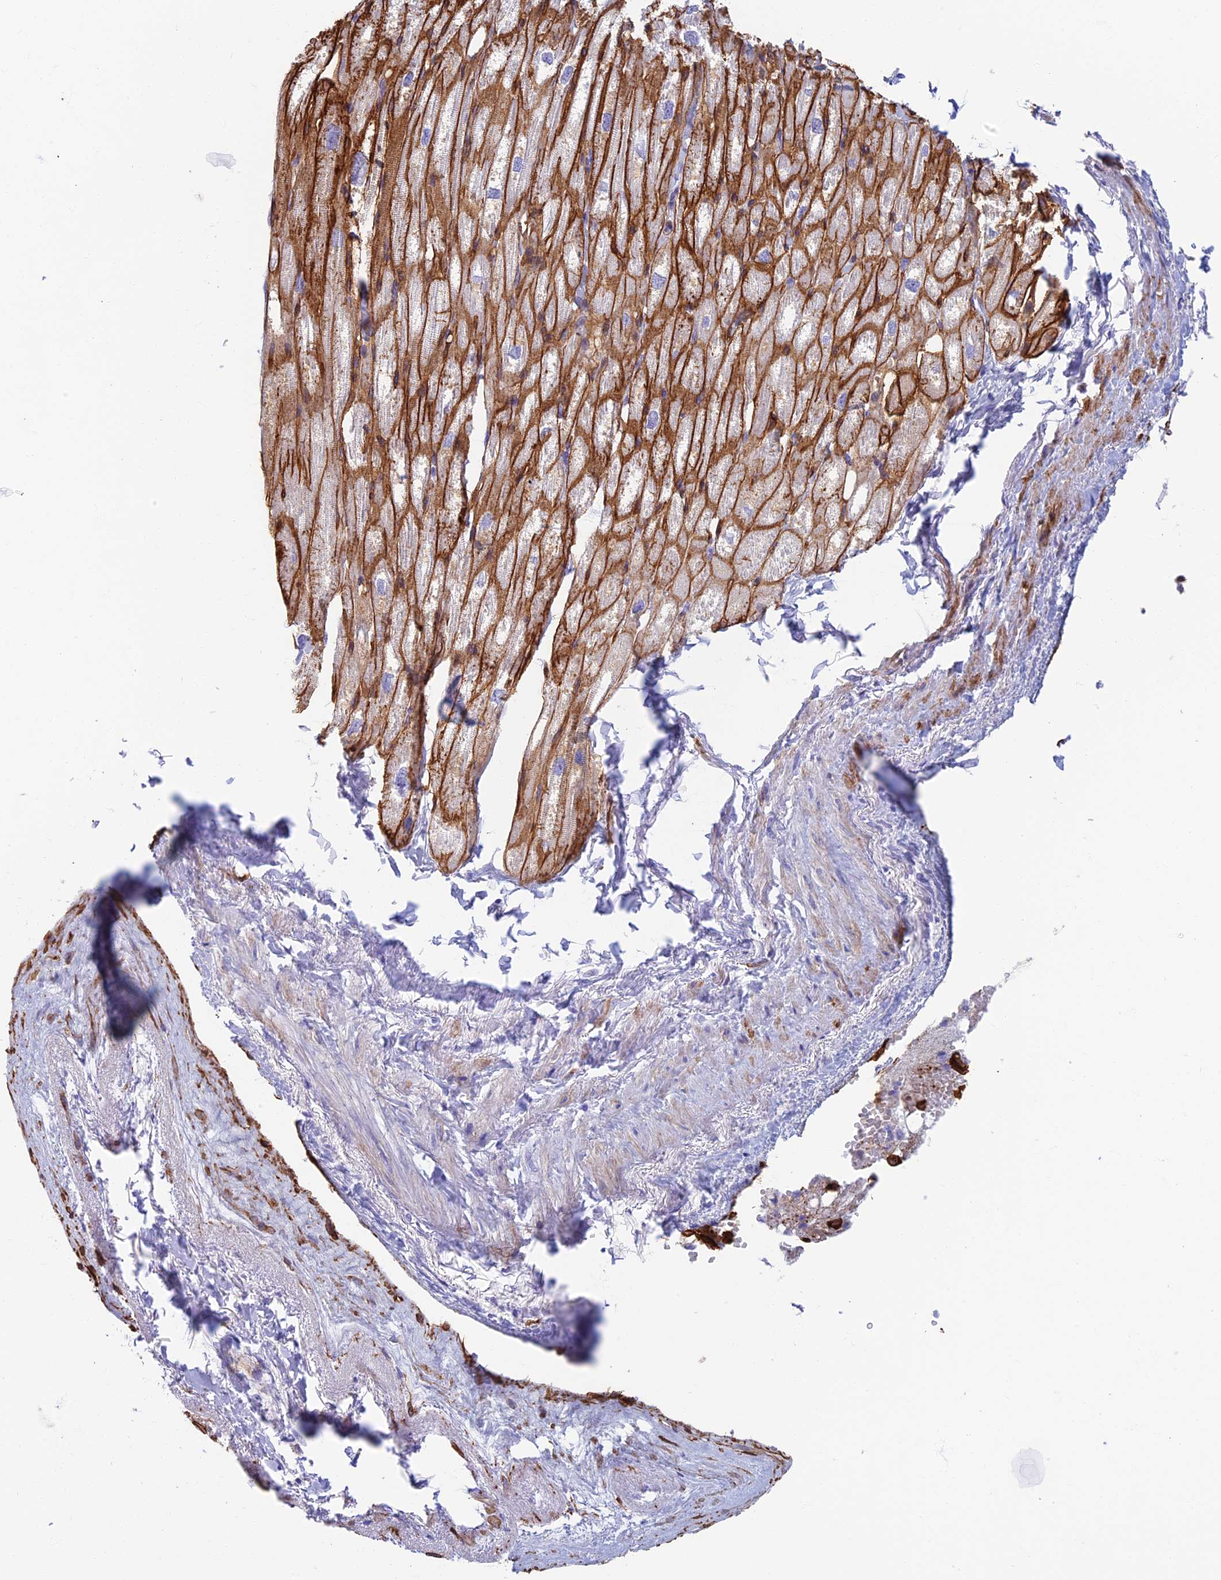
{"staining": {"intensity": "strong", "quantity": ">75%", "location": "cytoplasmic/membranous"}, "tissue": "heart muscle", "cell_type": "Cardiomyocytes", "image_type": "normal", "snomed": [{"axis": "morphology", "description": "Normal tissue, NOS"}, {"axis": "topography", "description": "Heart"}], "caption": "IHC (DAB (3,3'-diaminobenzidine)) staining of unremarkable heart muscle demonstrates strong cytoplasmic/membranous protein staining in about >75% of cardiomyocytes. Nuclei are stained in blue.", "gene": "ETFRF1", "patient": {"sex": "male", "age": 50}}